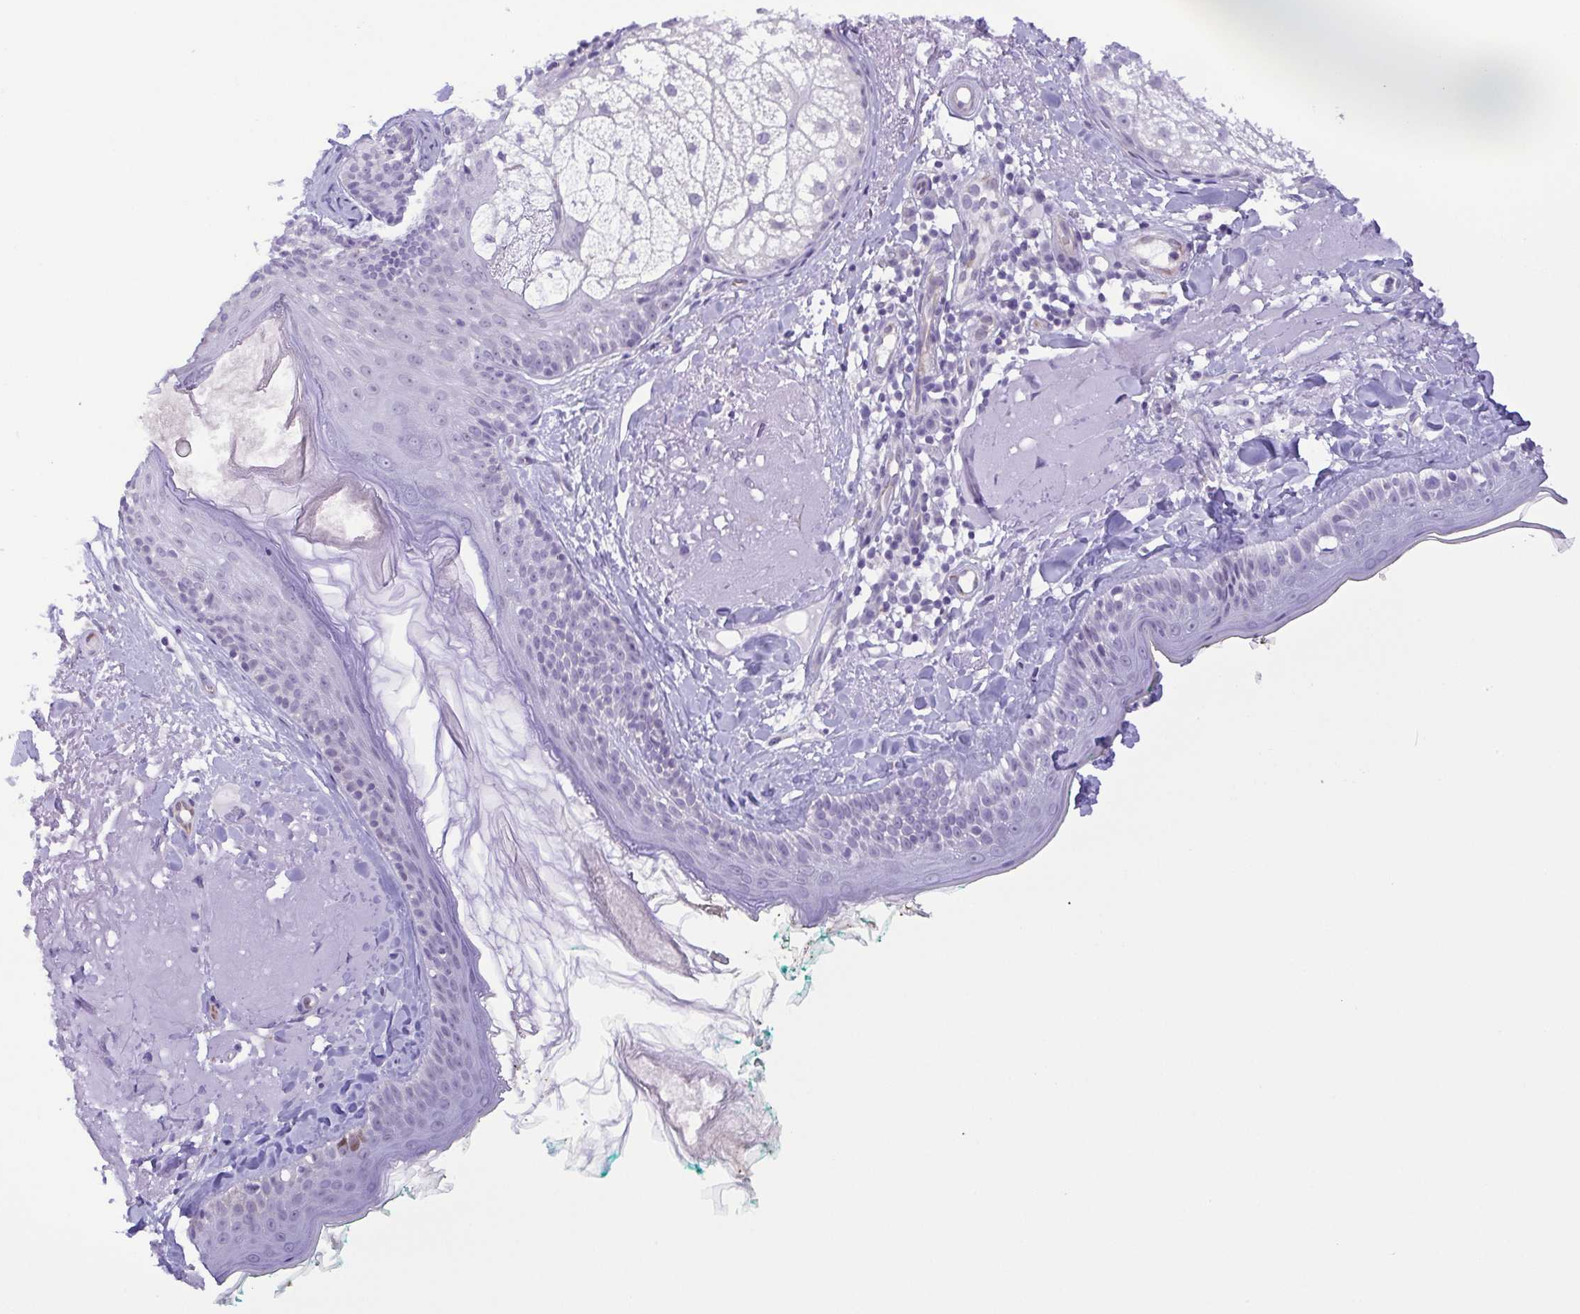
{"staining": {"intensity": "negative", "quantity": "none", "location": "none"}, "tissue": "skin", "cell_type": "Fibroblasts", "image_type": "normal", "snomed": [{"axis": "morphology", "description": "Normal tissue, NOS"}, {"axis": "topography", "description": "Skin"}], "caption": "Protein analysis of benign skin exhibits no significant expression in fibroblasts.", "gene": "MYL7", "patient": {"sex": "male", "age": 73}}